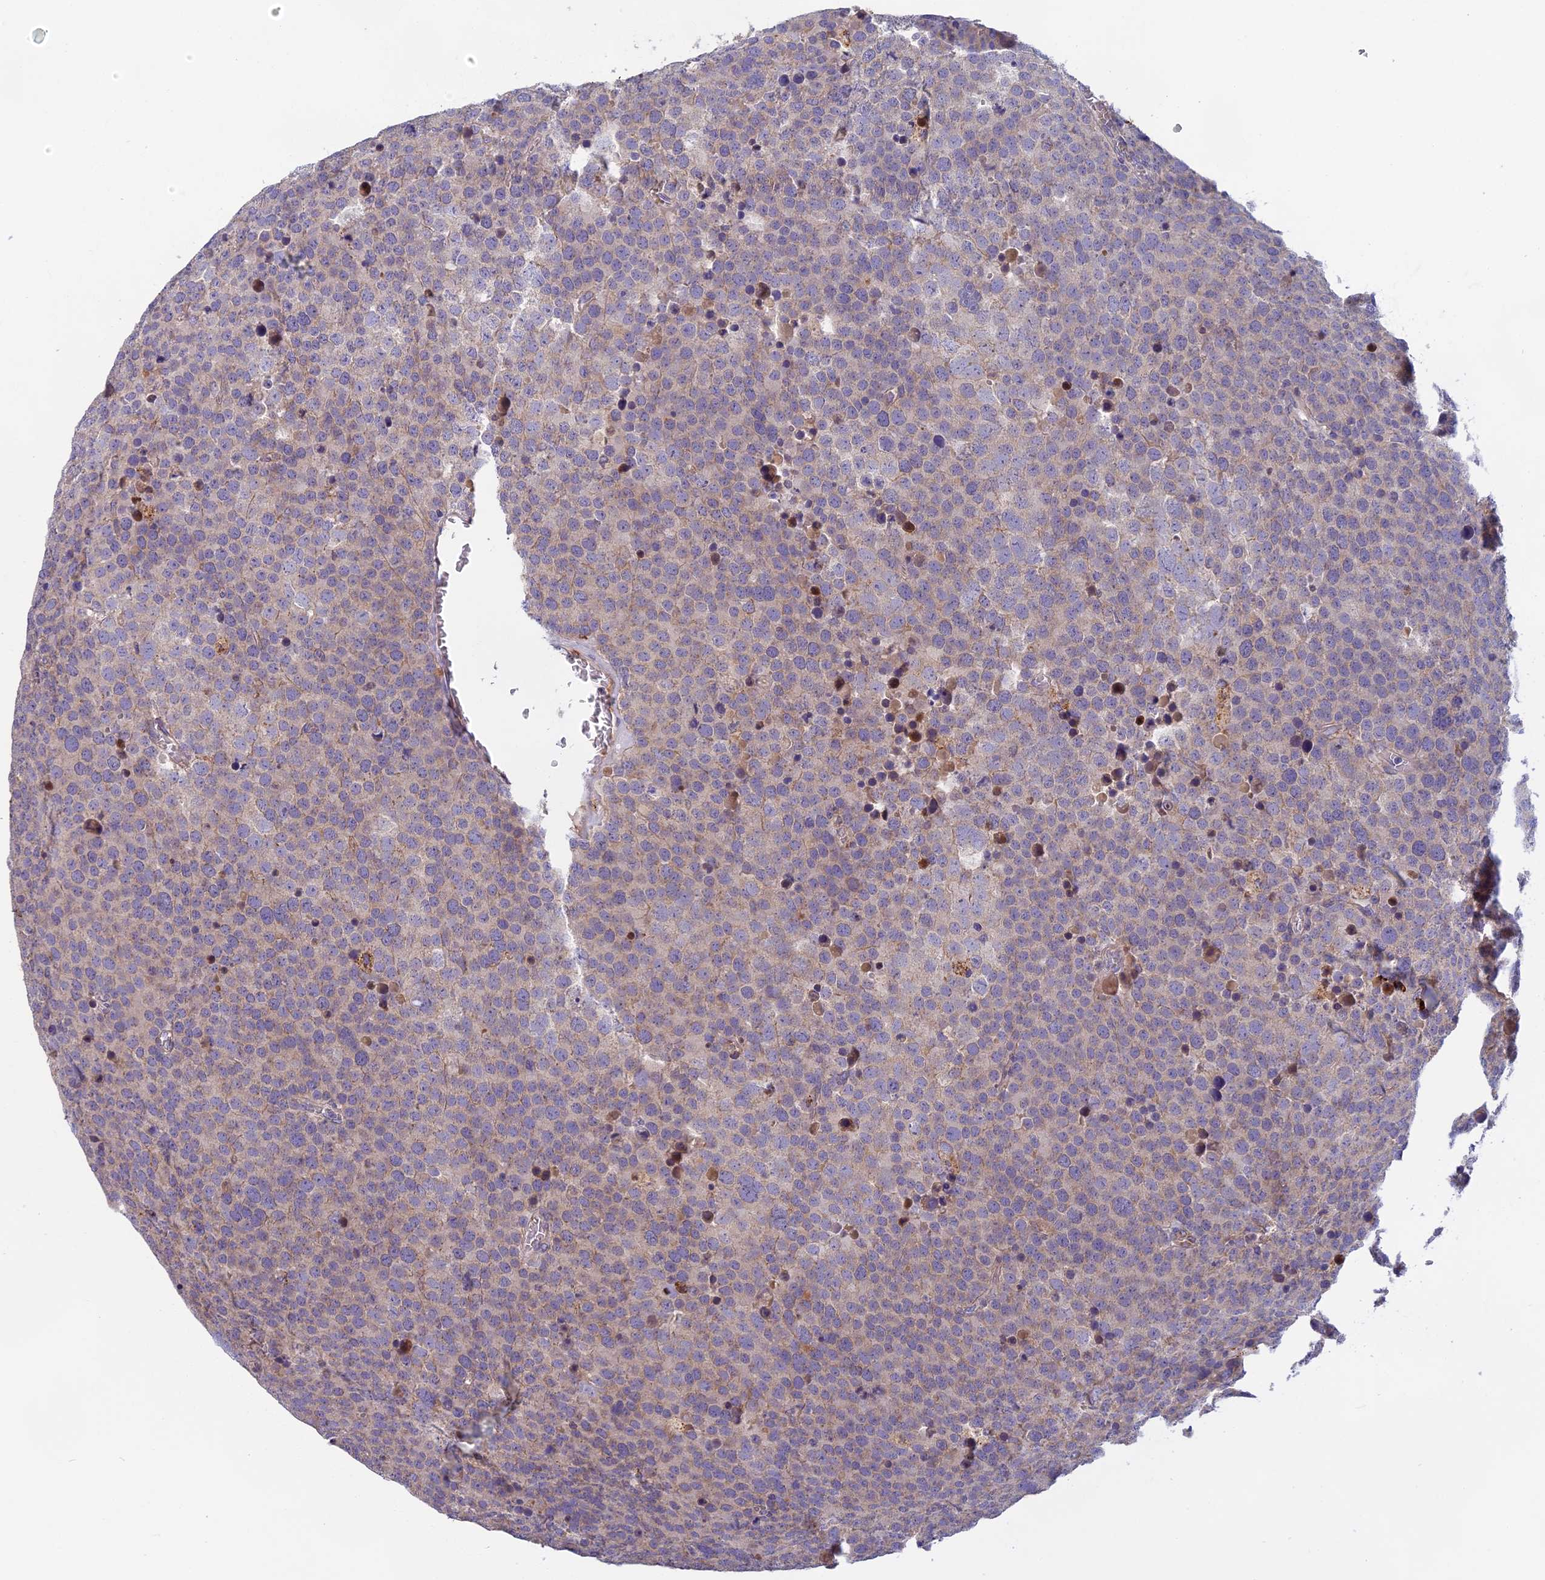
{"staining": {"intensity": "weak", "quantity": "<25%", "location": "cytoplasmic/membranous"}, "tissue": "testis cancer", "cell_type": "Tumor cells", "image_type": "cancer", "snomed": [{"axis": "morphology", "description": "Seminoma, NOS"}, {"axis": "topography", "description": "Testis"}], "caption": "An image of human testis cancer (seminoma) is negative for staining in tumor cells.", "gene": "SEMA7A", "patient": {"sex": "male", "age": 71}}